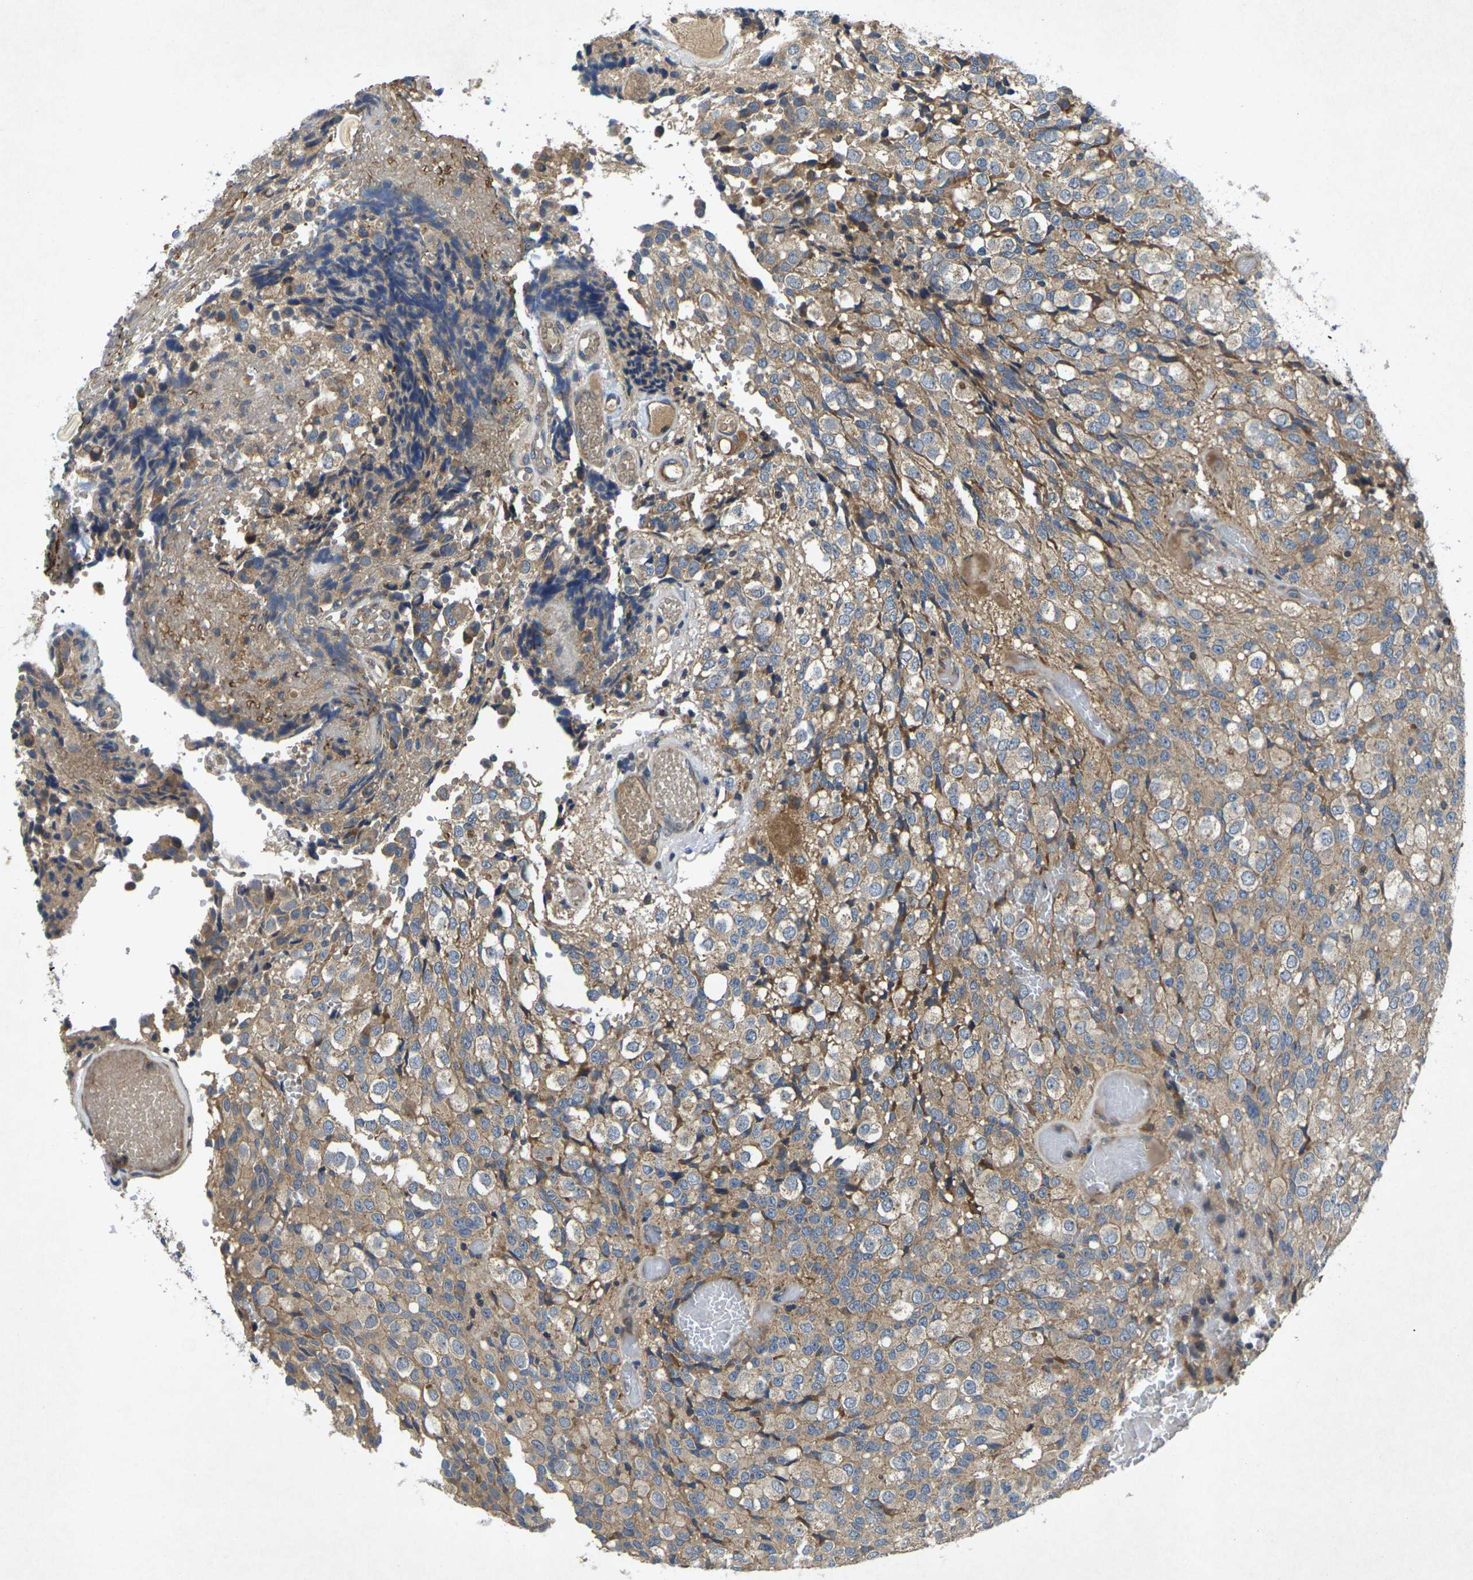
{"staining": {"intensity": "moderate", "quantity": ">75%", "location": "cytoplasmic/membranous"}, "tissue": "glioma", "cell_type": "Tumor cells", "image_type": "cancer", "snomed": [{"axis": "morphology", "description": "Glioma, malignant, High grade"}, {"axis": "topography", "description": "Brain"}], "caption": "High-magnification brightfield microscopy of glioma stained with DAB (brown) and counterstained with hematoxylin (blue). tumor cells exhibit moderate cytoplasmic/membranous staining is seen in approximately>75% of cells. (IHC, brightfield microscopy, high magnification).", "gene": "KIF1B", "patient": {"sex": "male", "age": 32}}